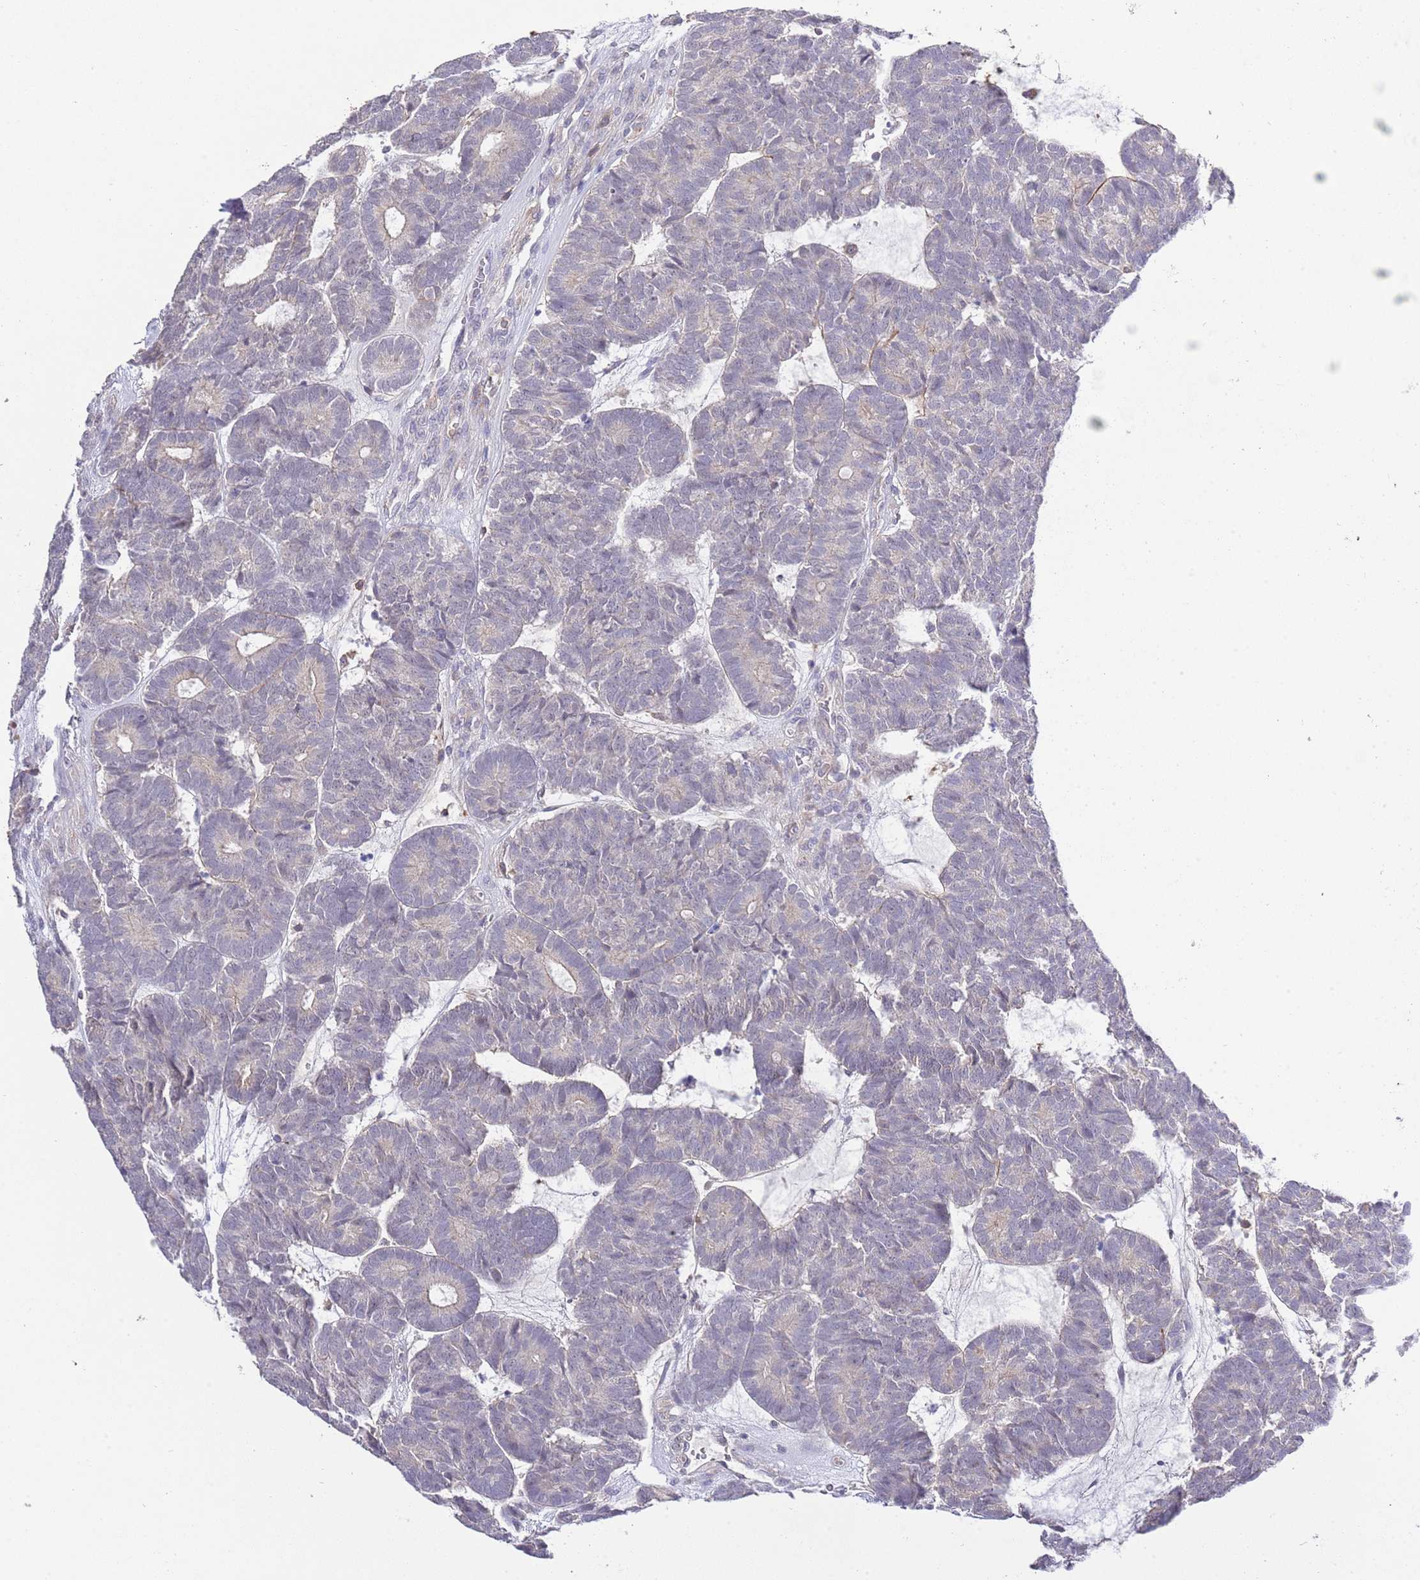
{"staining": {"intensity": "negative", "quantity": "none", "location": "none"}, "tissue": "head and neck cancer", "cell_type": "Tumor cells", "image_type": "cancer", "snomed": [{"axis": "morphology", "description": "Adenocarcinoma, NOS"}, {"axis": "topography", "description": "Head-Neck"}], "caption": "Immunohistochemistry (IHC) of head and neck cancer displays no staining in tumor cells.", "gene": "EFHD1", "patient": {"sex": "female", "age": 81}}